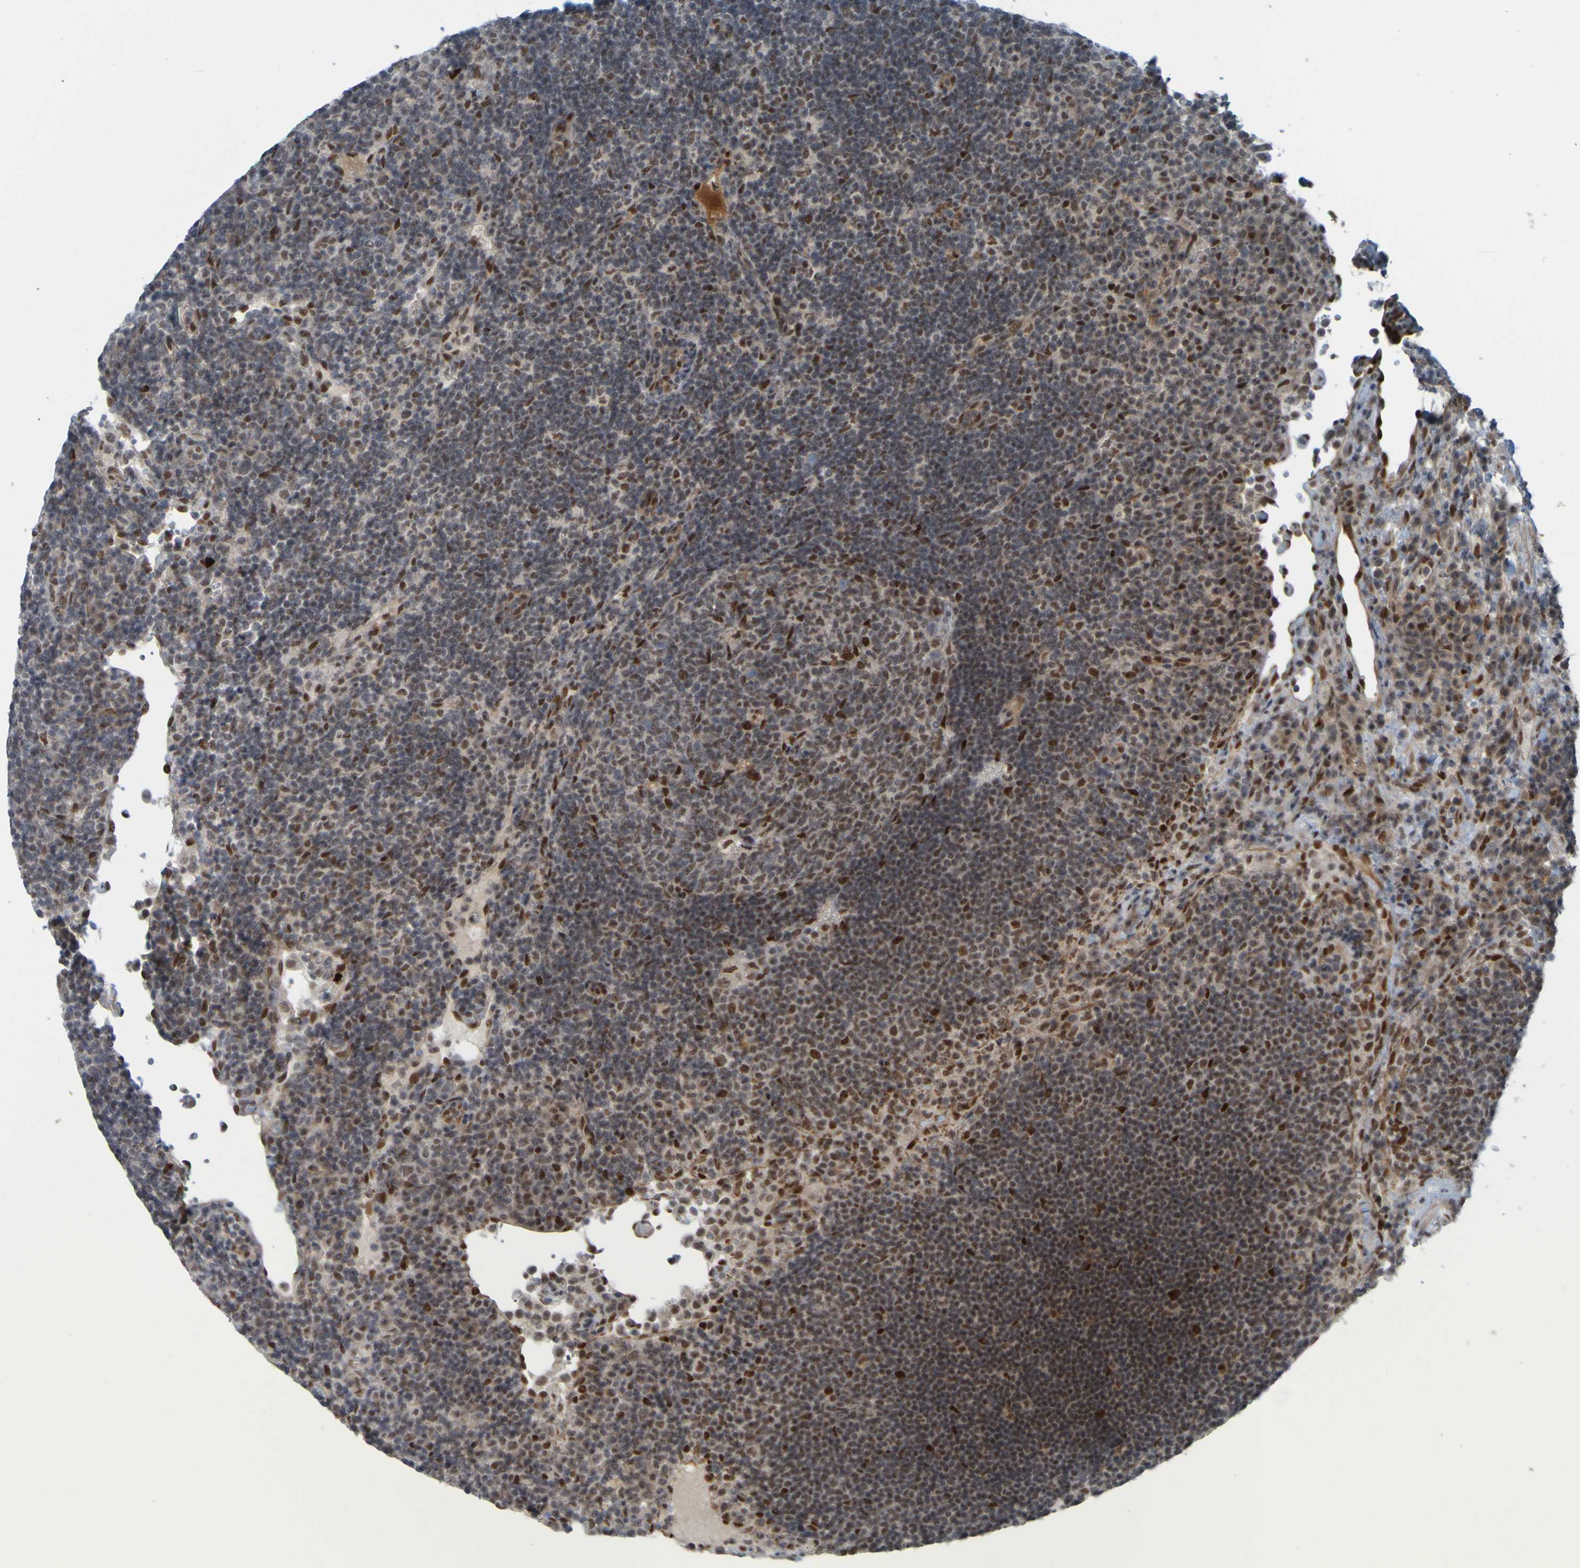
{"staining": {"intensity": "moderate", "quantity": "<25%", "location": "nuclear"}, "tissue": "lymph node", "cell_type": "Germinal center cells", "image_type": "normal", "snomed": [{"axis": "morphology", "description": "Normal tissue, NOS"}, {"axis": "topography", "description": "Lymph node"}], "caption": "Immunohistochemistry image of normal lymph node: lymph node stained using IHC demonstrates low levels of moderate protein expression localized specifically in the nuclear of germinal center cells, appearing as a nuclear brown color.", "gene": "MCPH1", "patient": {"sex": "female", "age": 53}}